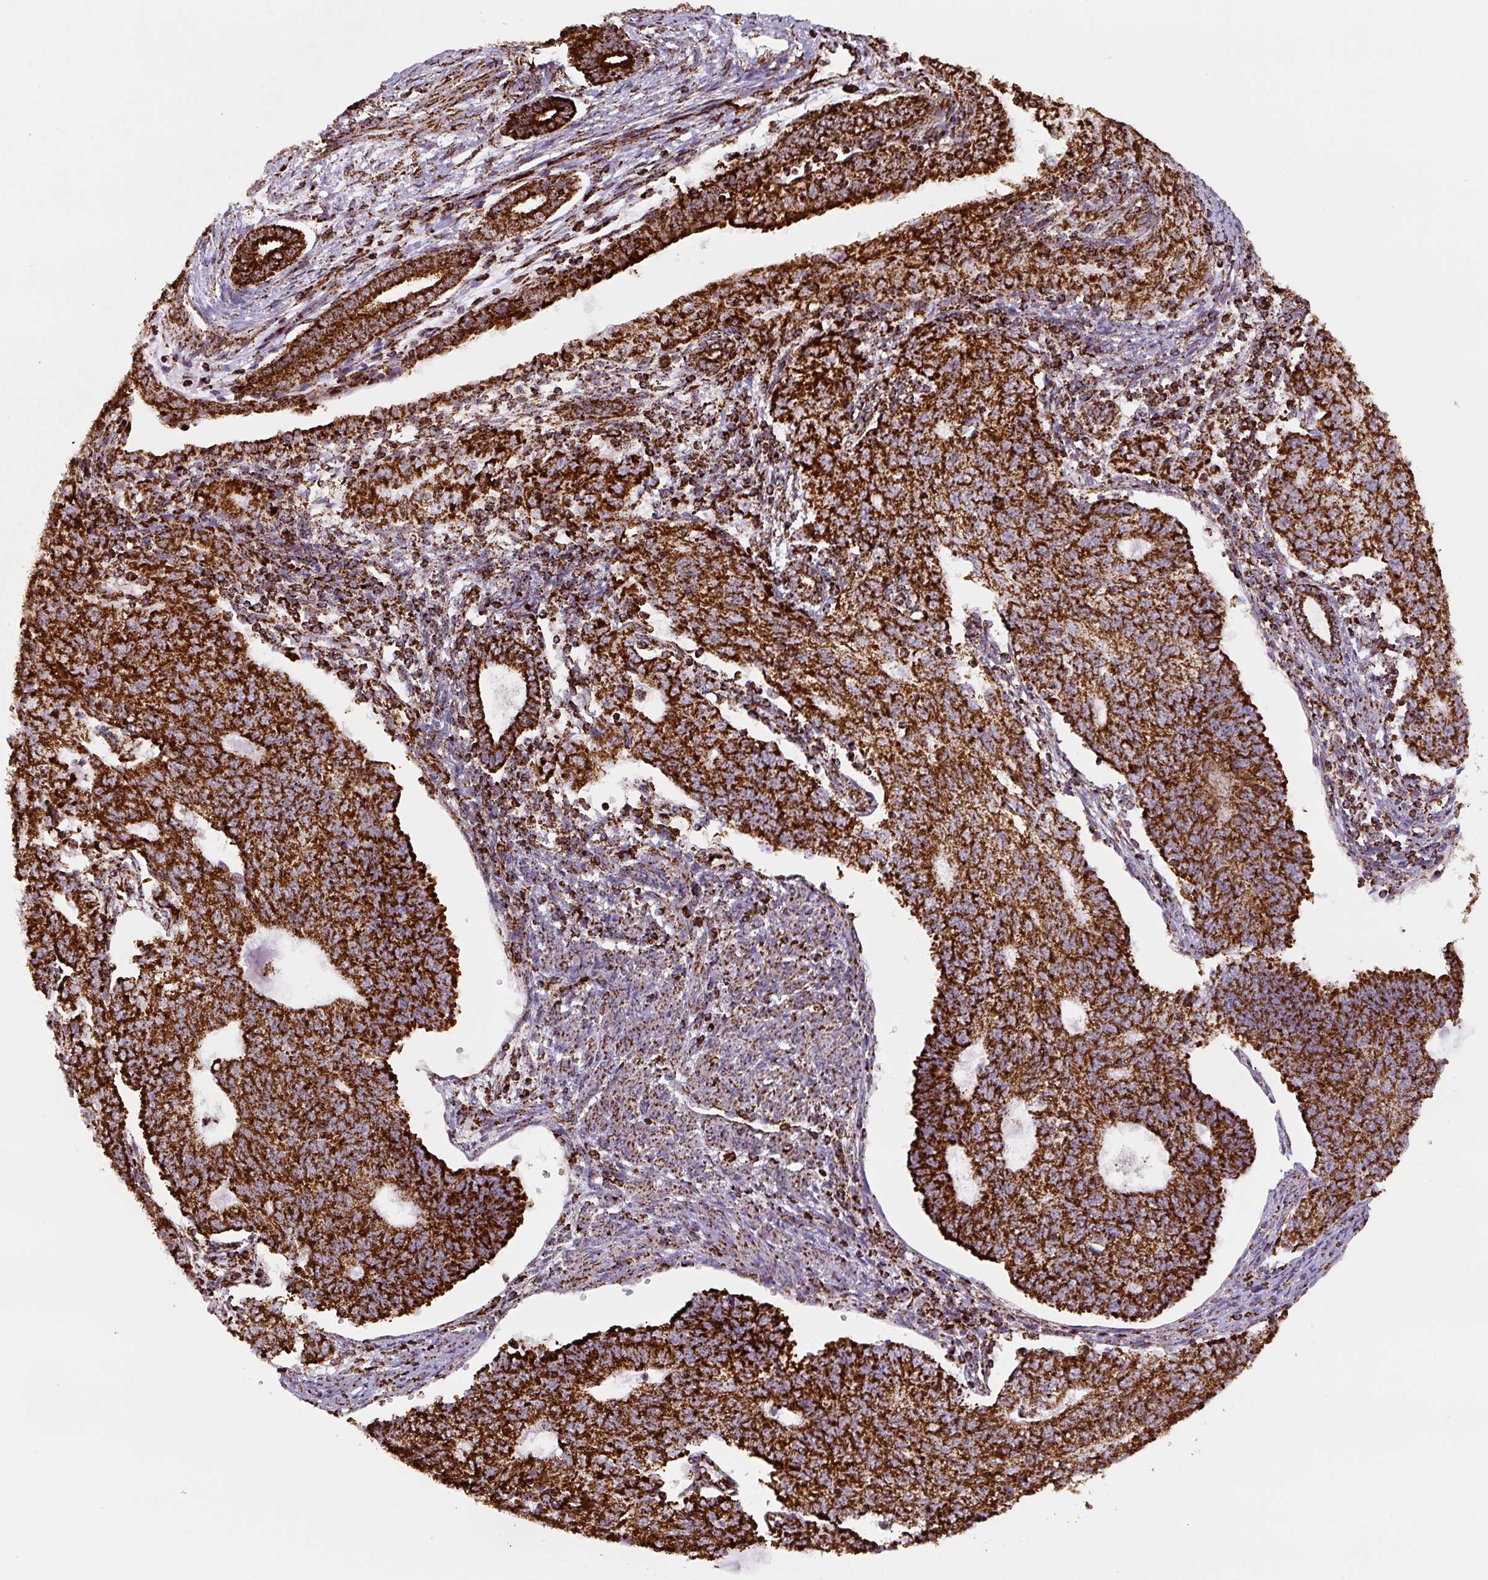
{"staining": {"intensity": "strong", "quantity": ">75%", "location": "cytoplasmic/membranous"}, "tissue": "endometrial cancer", "cell_type": "Tumor cells", "image_type": "cancer", "snomed": [{"axis": "morphology", "description": "Adenocarcinoma, NOS"}, {"axis": "topography", "description": "Endometrium"}], "caption": "High-power microscopy captured an immunohistochemistry (IHC) photomicrograph of endometrial cancer, revealing strong cytoplasmic/membranous expression in about >75% of tumor cells. The protein is shown in brown color, while the nuclei are stained blue.", "gene": "ATP5F1A", "patient": {"sex": "female", "age": 56}}